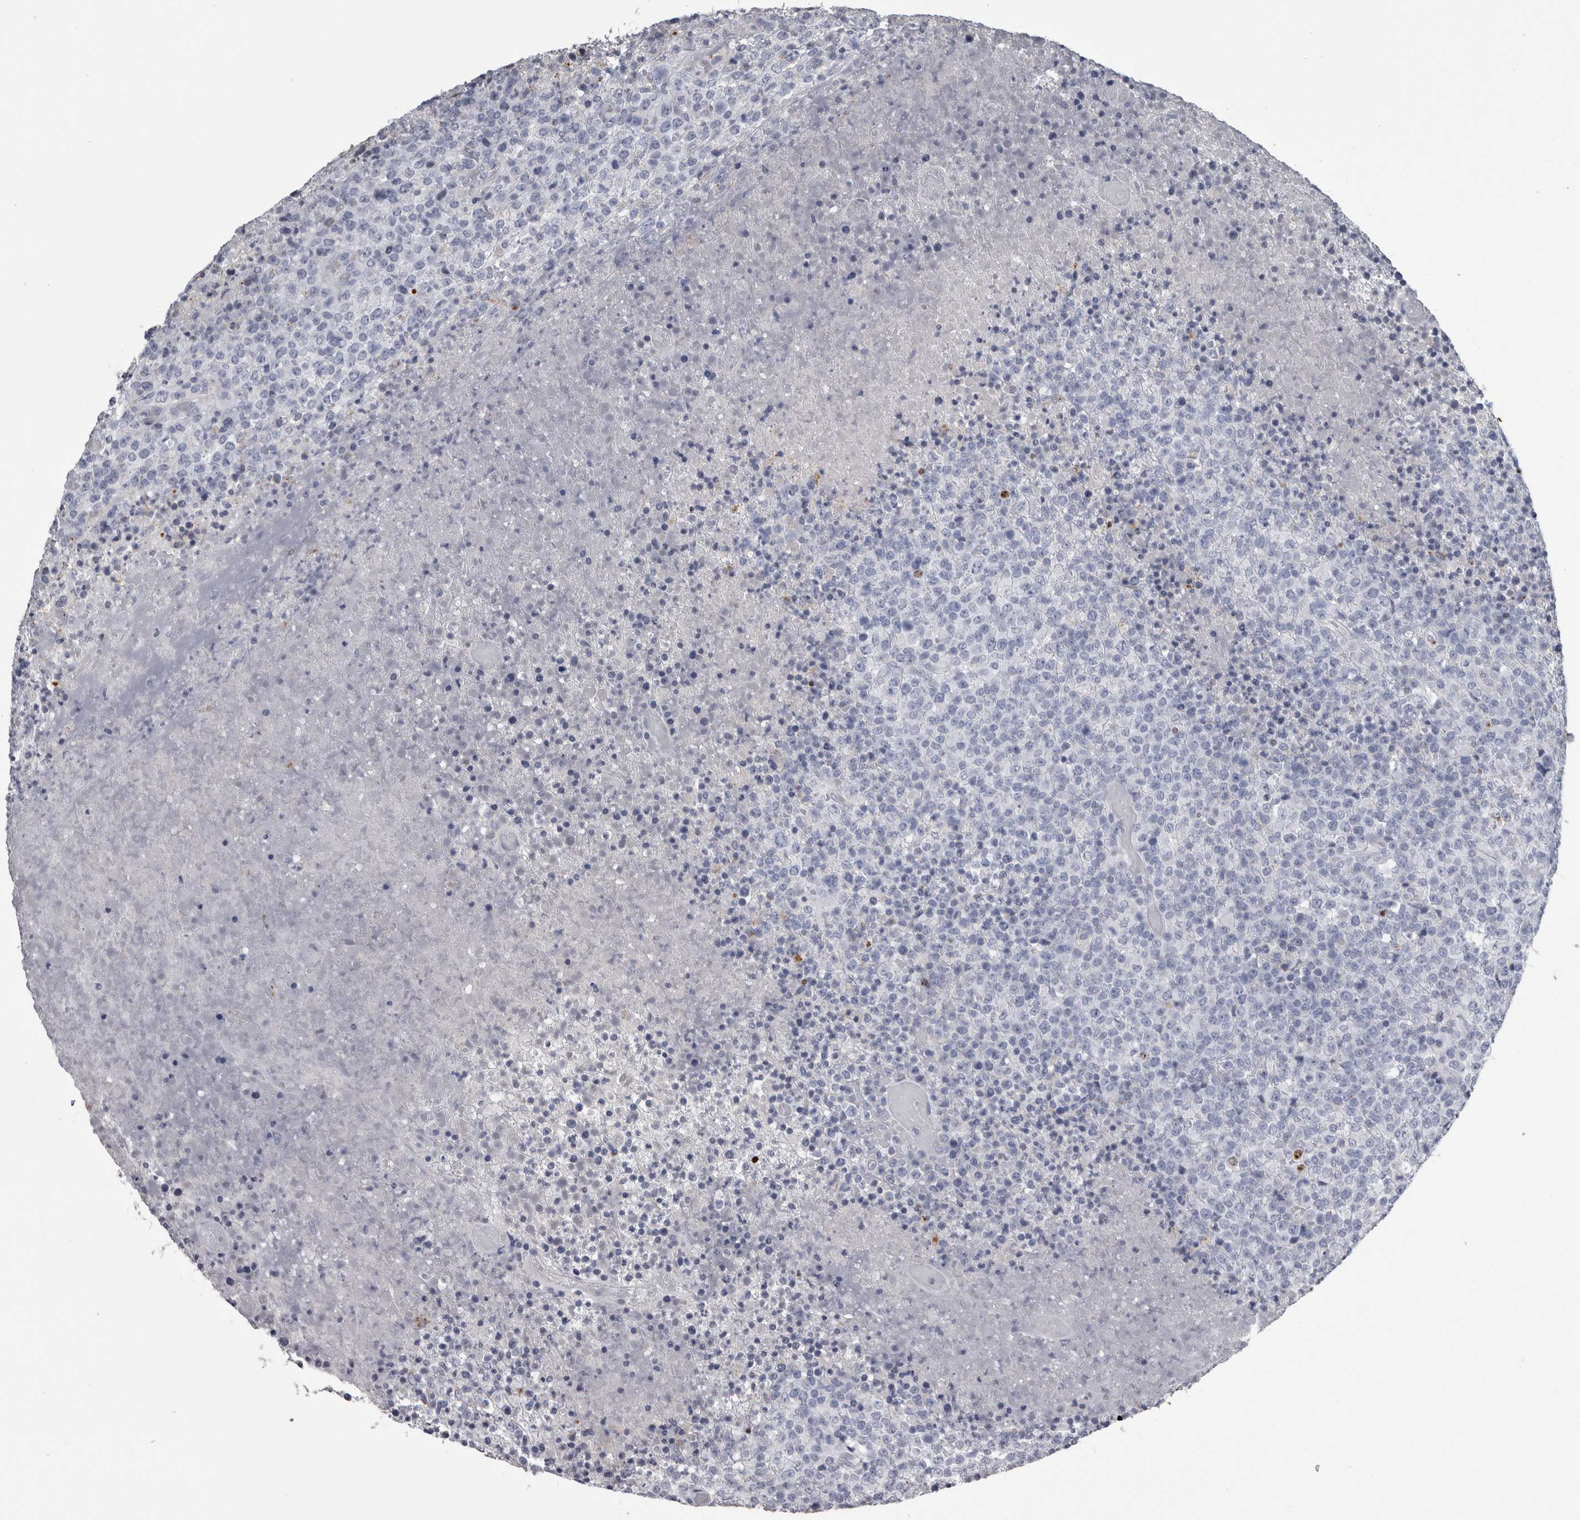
{"staining": {"intensity": "negative", "quantity": "none", "location": "none"}, "tissue": "lymphoma", "cell_type": "Tumor cells", "image_type": "cancer", "snomed": [{"axis": "morphology", "description": "Malignant lymphoma, non-Hodgkin's type, High grade"}, {"axis": "topography", "description": "Lymph node"}], "caption": "Photomicrograph shows no protein expression in tumor cells of malignant lymphoma, non-Hodgkin's type (high-grade) tissue. (DAB immunohistochemistry (IHC), high magnification).", "gene": "DPP7", "patient": {"sex": "male", "age": 13}}